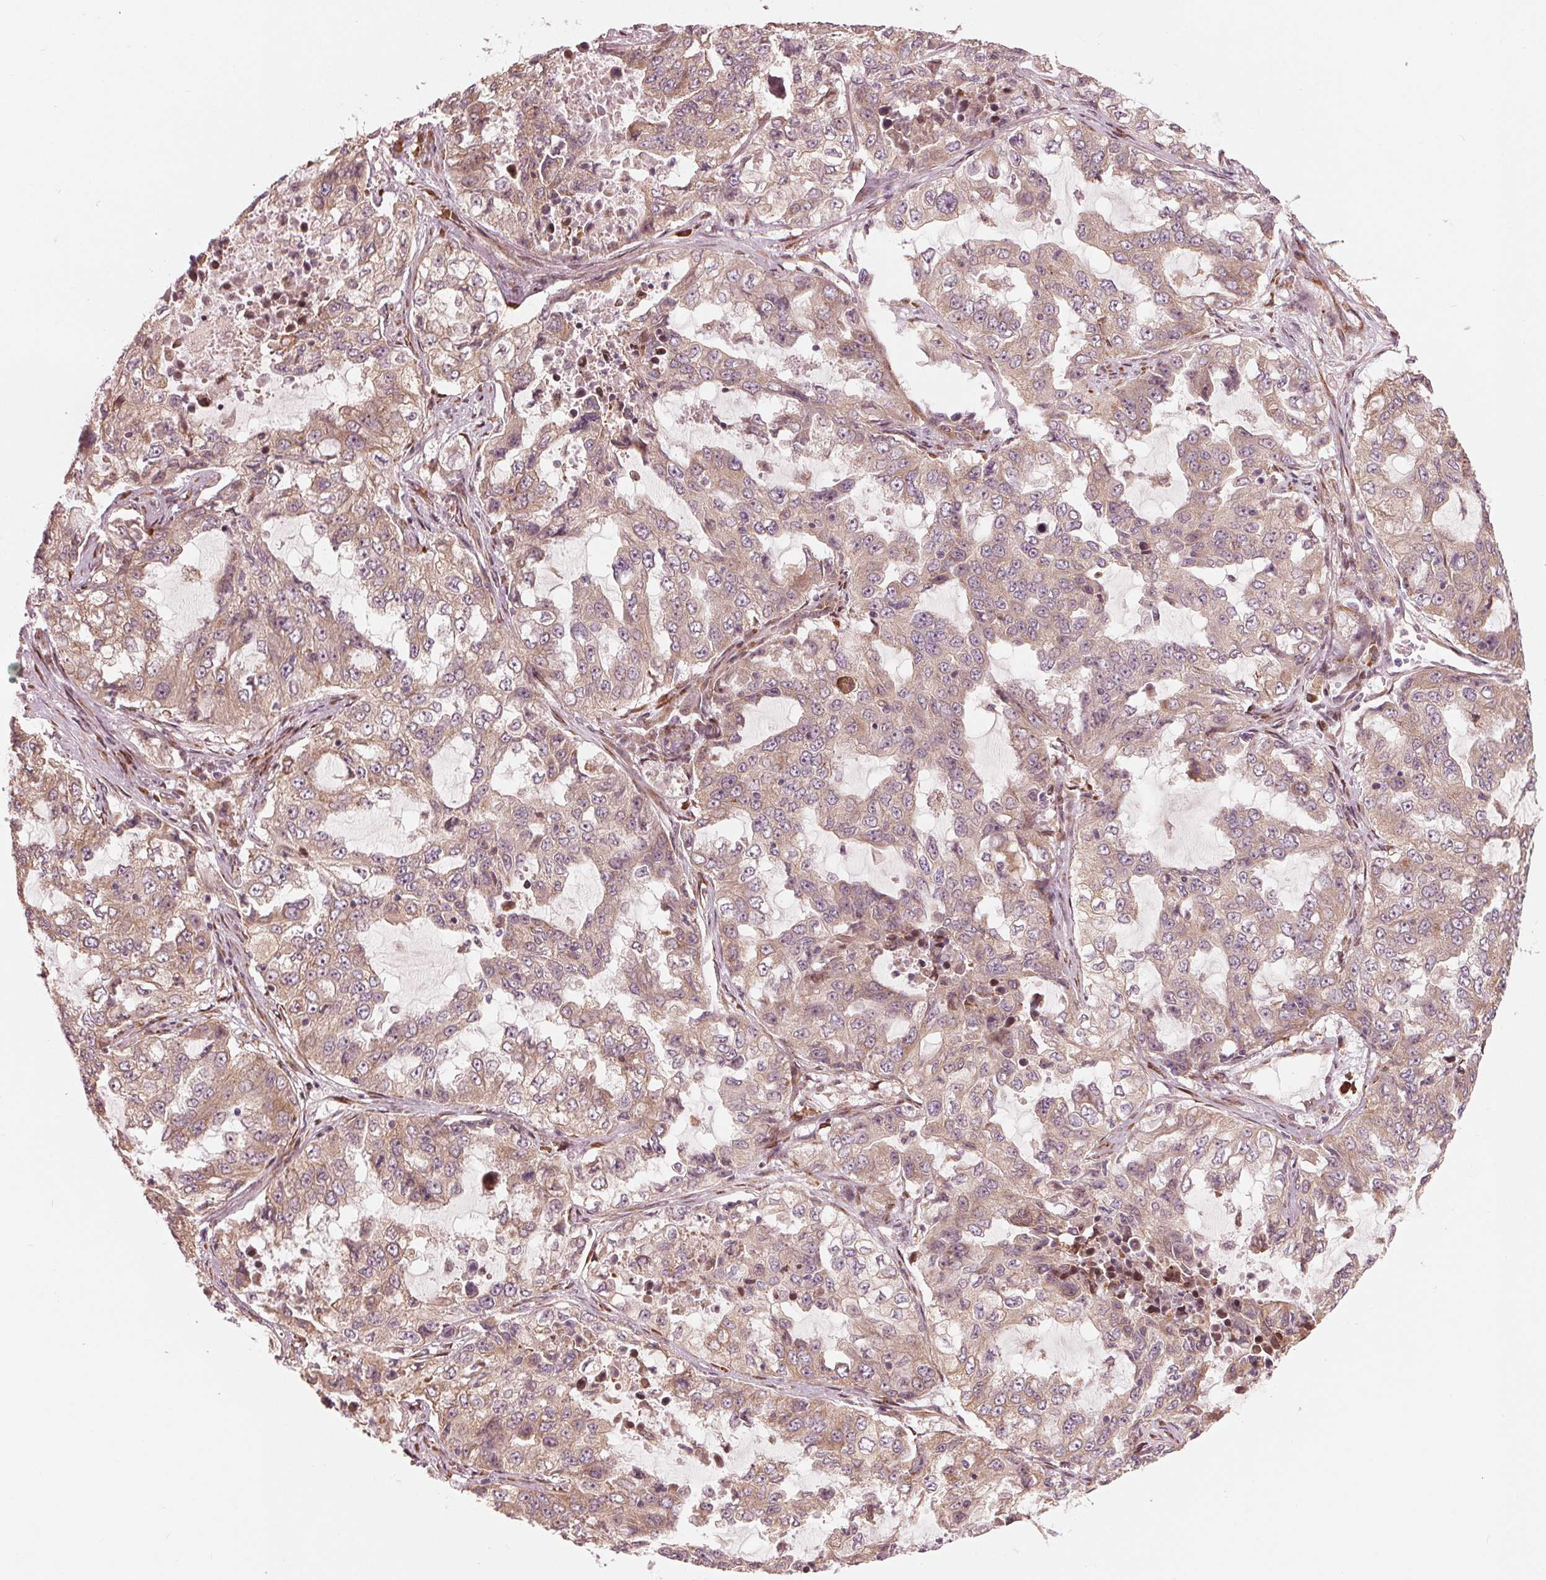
{"staining": {"intensity": "weak", "quantity": ">75%", "location": "cytoplasmic/membranous"}, "tissue": "lung cancer", "cell_type": "Tumor cells", "image_type": "cancer", "snomed": [{"axis": "morphology", "description": "Adenocarcinoma, NOS"}, {"axis": "topography", "description": "Lung"}], "caption": "An image of adenocarcinoma (lung) stained for a protein displays weak cytoplasmic/membranous brown staining in tumor cells. The protein of interest is shown in brown color, while the nuclei are stained blue.", "gene": "CMIP", "patient": {"sex": "female", "age": 61}}